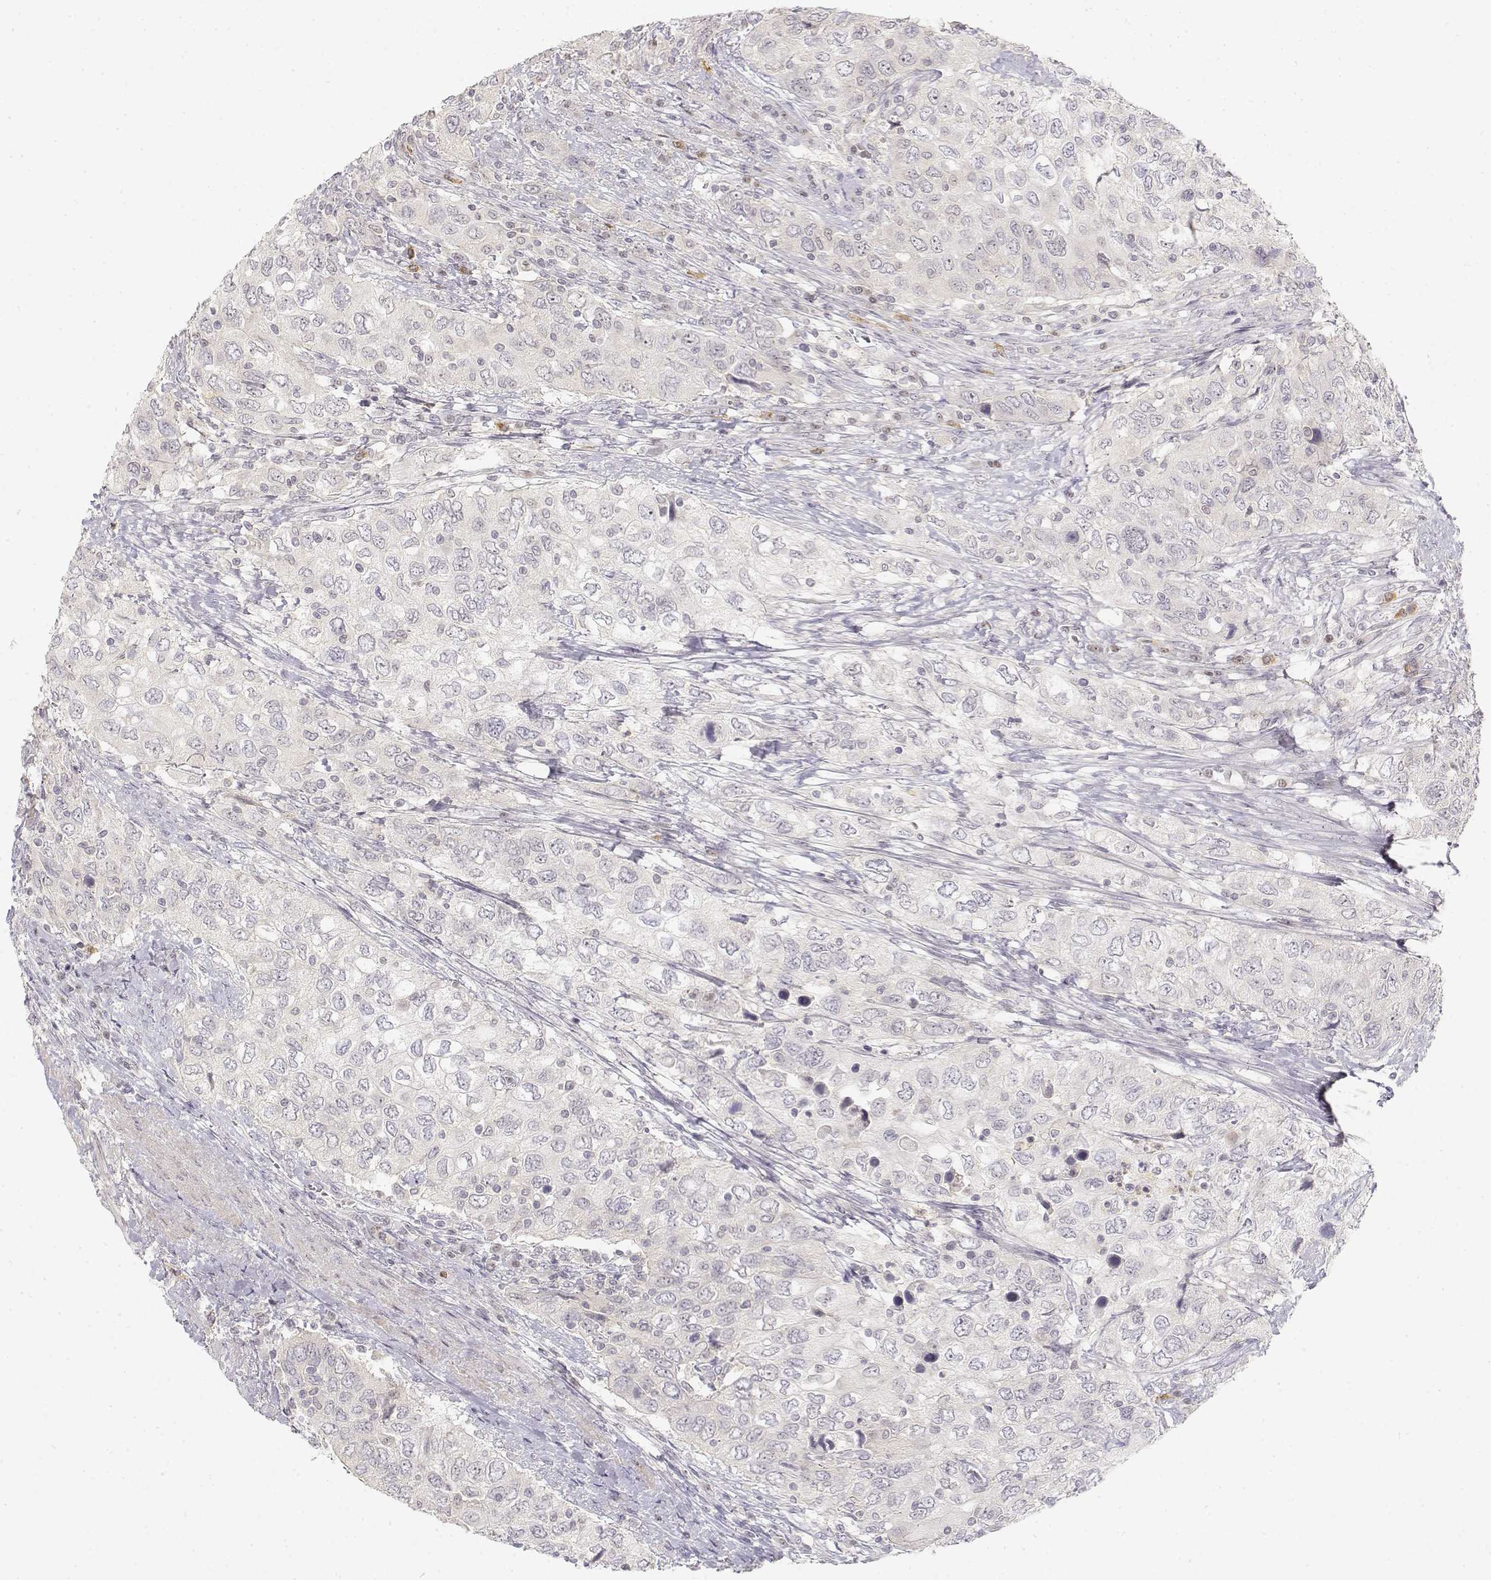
{"staining": {"intensity": "negative", "quantity": "none", "location": "none"}, "tissue": "urothelial cancer", "cell_type": "Tumor cells", "image_type": "cancer", "snomed": [{"axis": "morphology", "description": "Urothelial carcinoma, High grade"}, {"axis": "topography", "description": "Urinary bladder"}], "caption": "This is an immunohistochemistry photomicrograph of human urothelial carcinoma (high-grade). There is no staining in tumor cells.", "gene": "GLIPR1L2", "patient": {"sex": "male", "age": 76}}